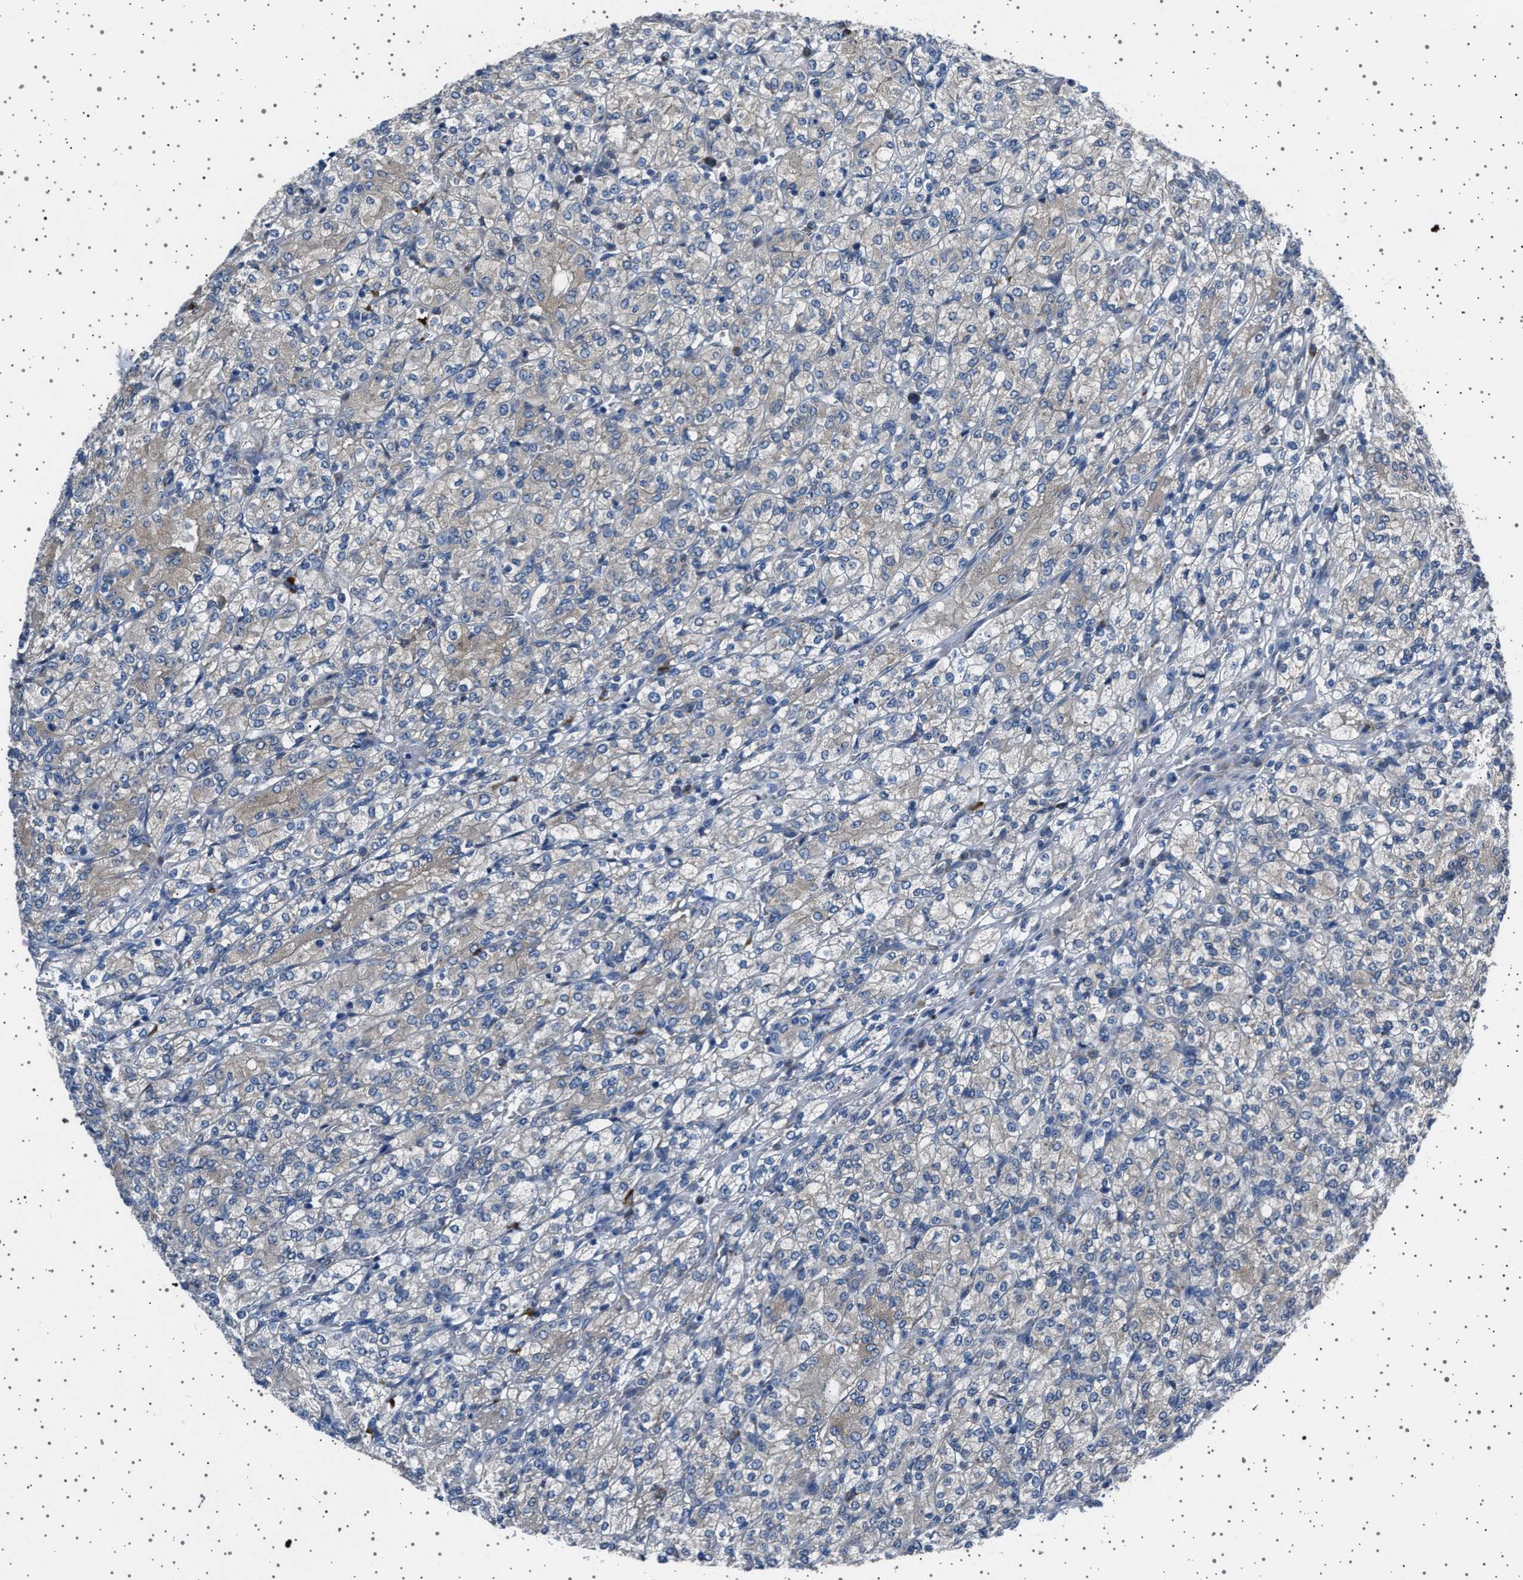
{"staining": {"intensity": "weak", "quantity": "25%-75%", "location": "cytoplasmic/membranous"}, "tissue": "renal cancer", "cell_type": "Tumor cells", "image_type": "cancer", "snomed": [{"axis": "morphology", "description": "Adenocarcinoma, NOS"}, {"axis": "topography", "description": "Kidney"}], "caption": "Human renal adenocarcinoma stained with a protein marker reveals weak staining in tumor cells.", "gene": "FTCD", "patient": {"sex": "male", "age": 77}}